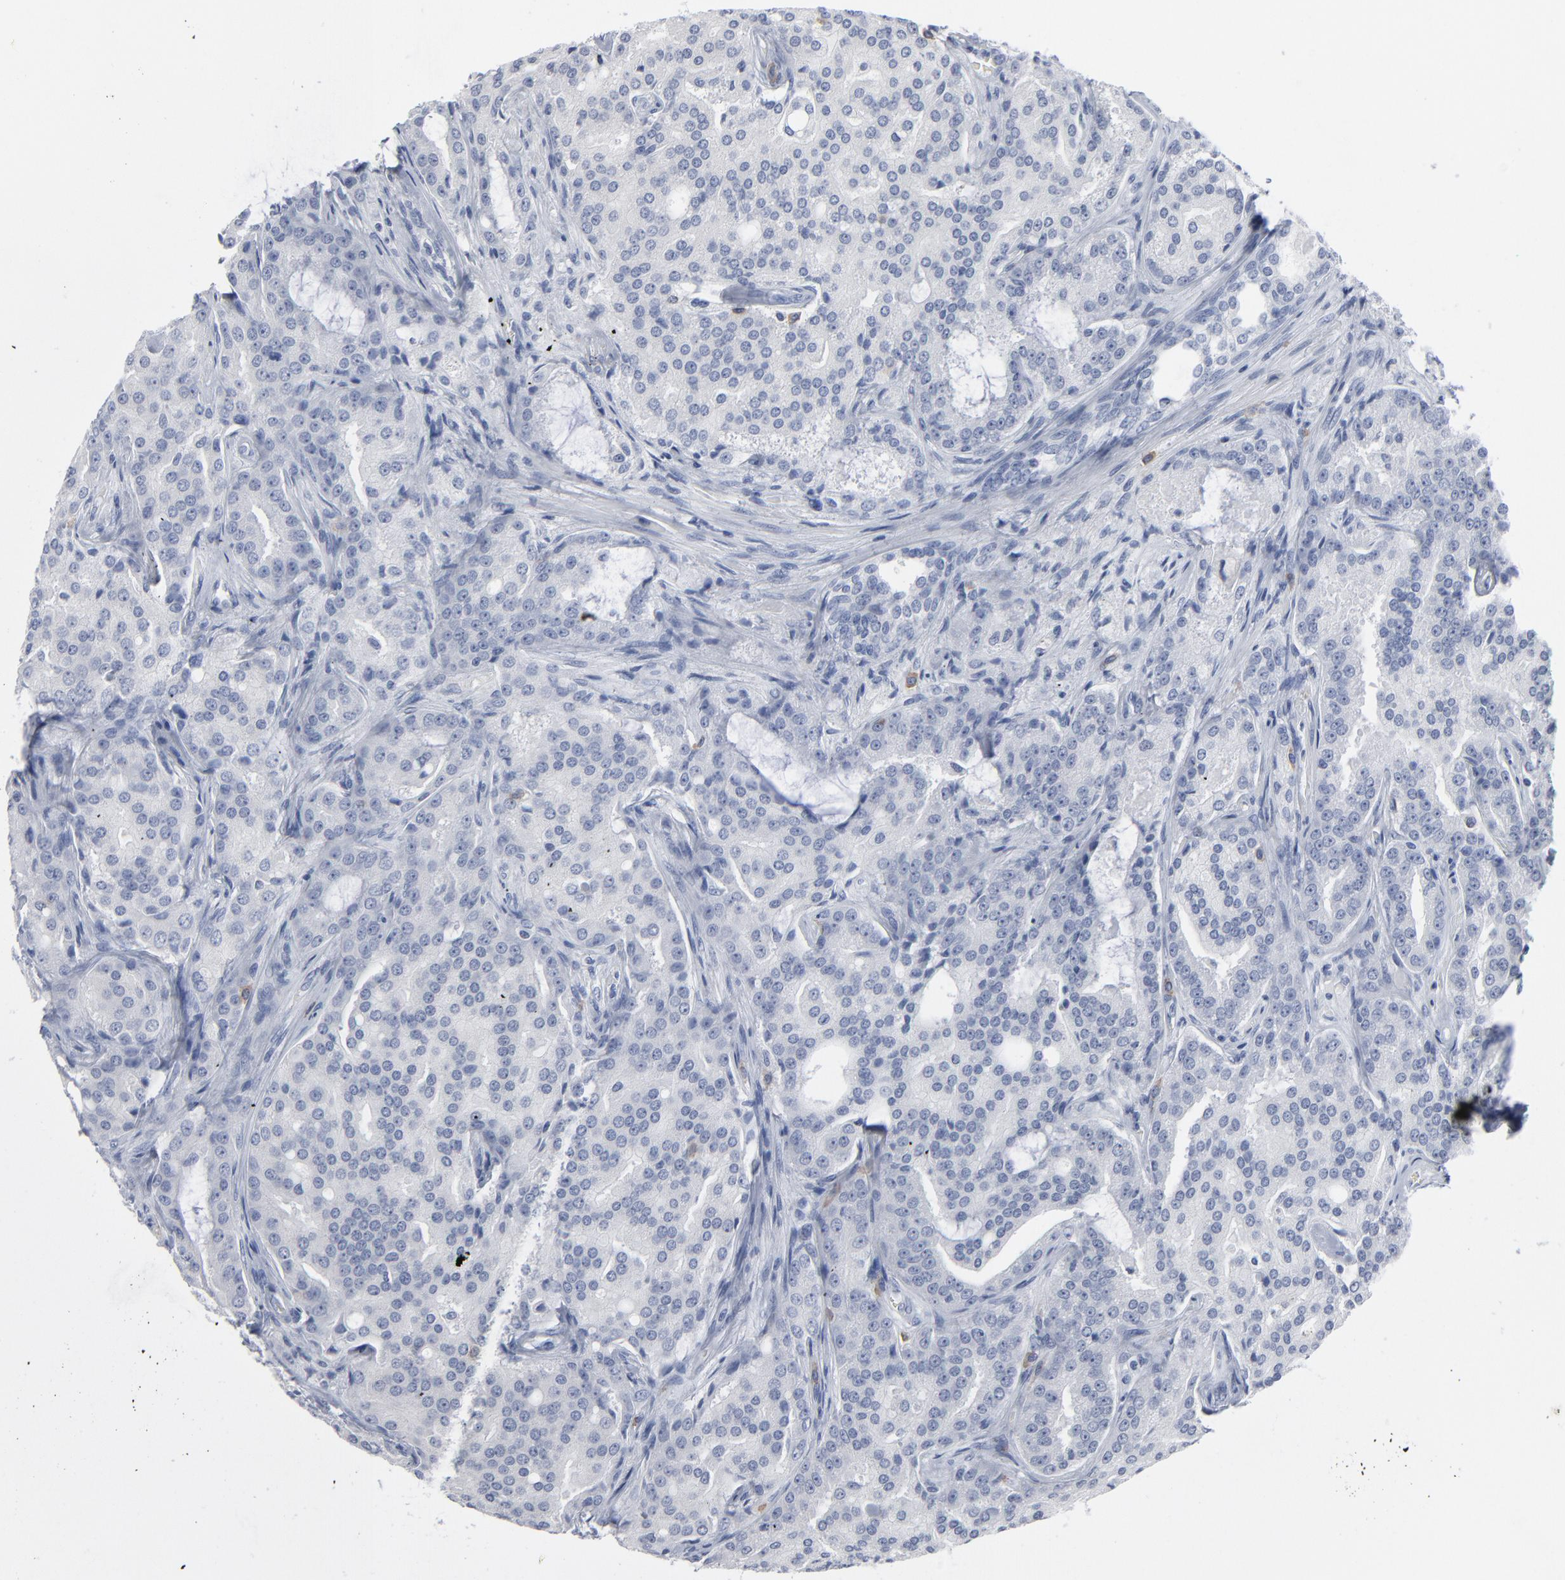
{"staining": {"intensity": "negative", "quantity": "none", "location": "none"}, "tissue": "prostate cancer", "cell_type": "Tumor cells", "image_type": "cancer", "snomed": [{"axis": "morphology", "description": "Adenocarcinoma, High grade"}, {"axis": "topography", "description": "Prostate"}], "caption": "An image of prostate adenocarcinoma (high-grade) stained for a protein reveals no brown staining in tumor cells.", "gene": "PAGE1", "patient": {"sex": "male", "age": 72}}